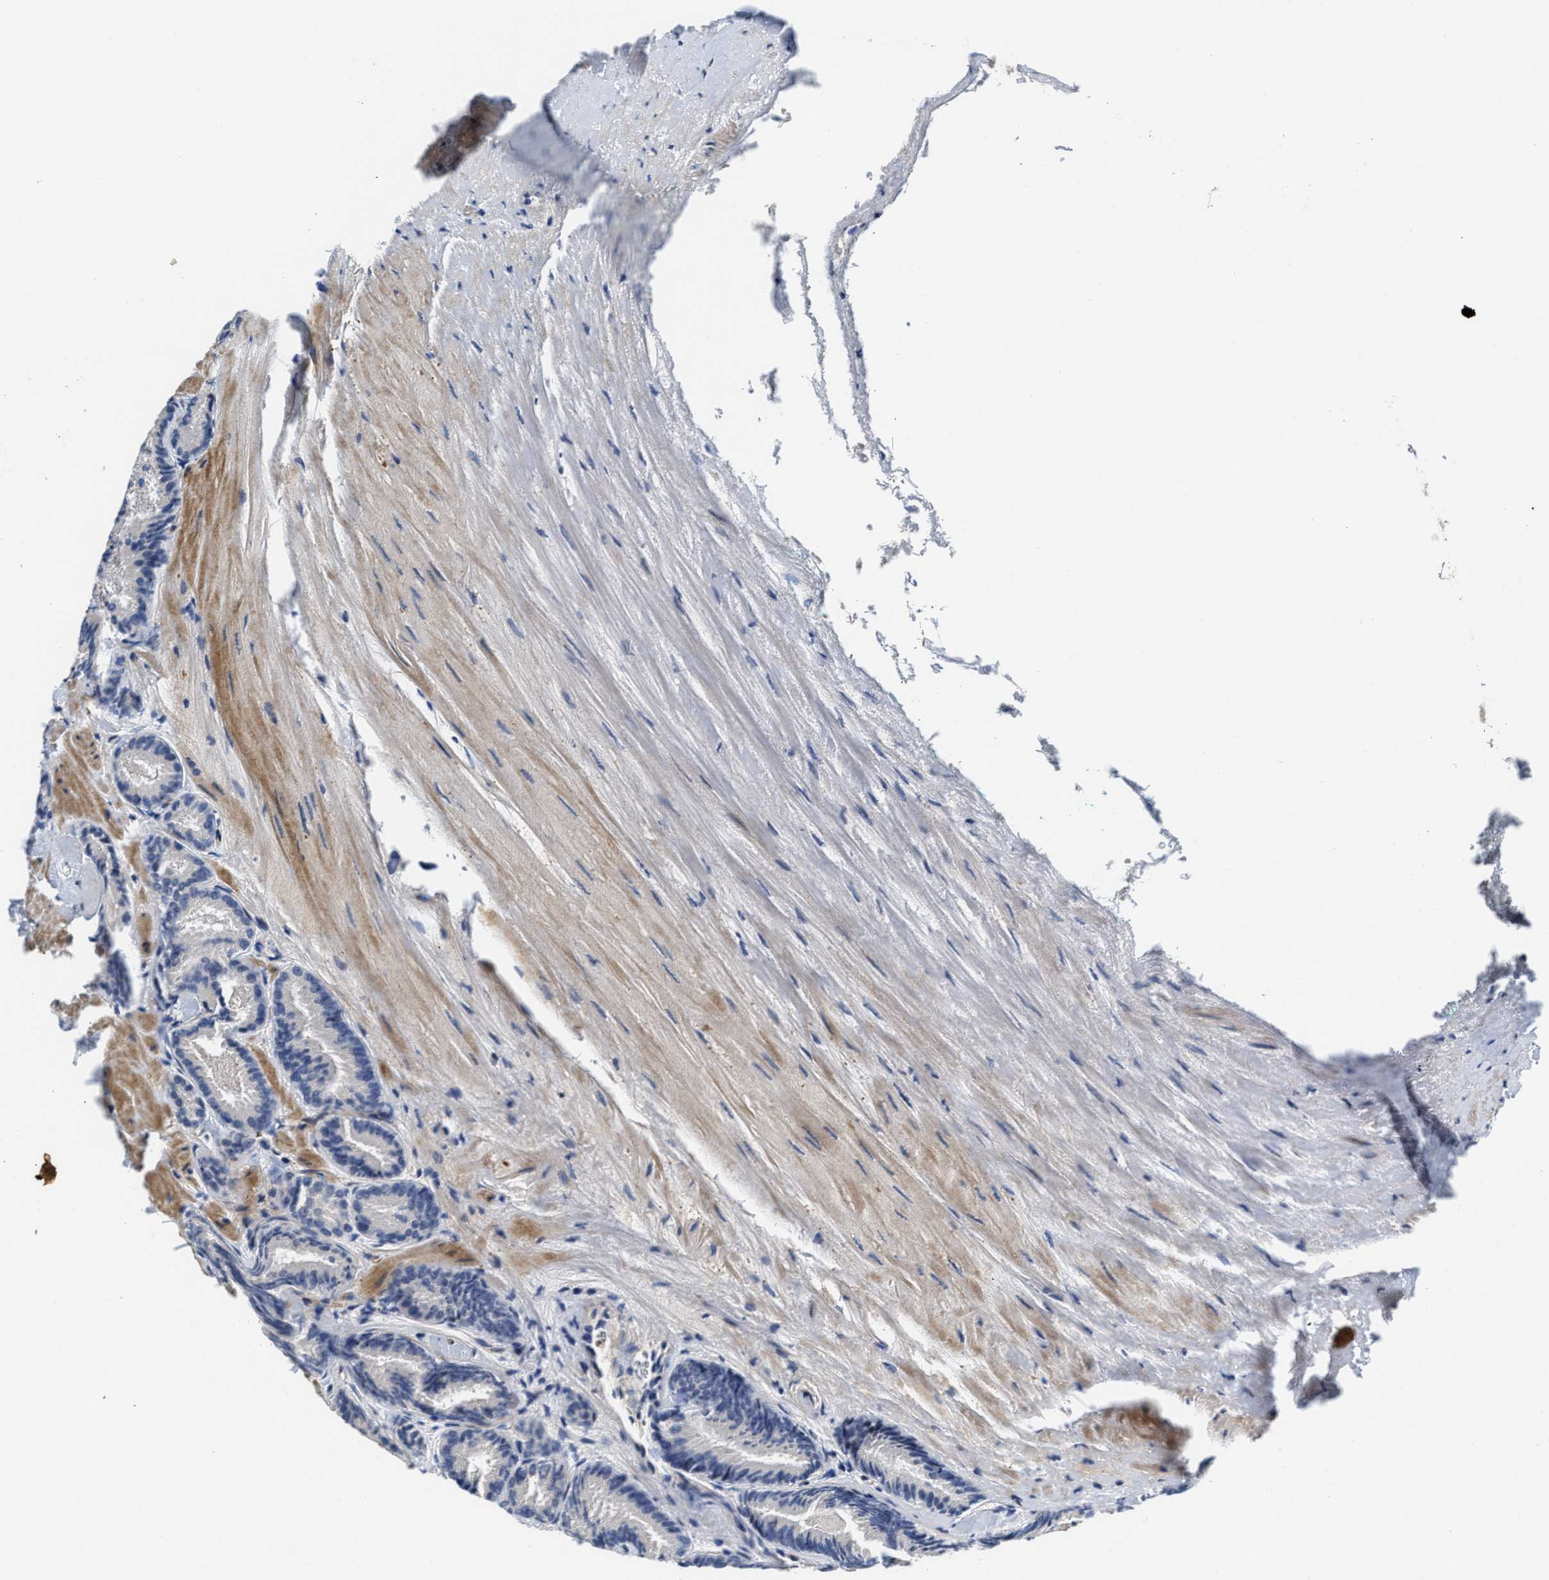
{"staining": {"intensity": "negative", "quantity": "none", "location": "none"}, "tissue": "prostate cancer", "cell_type": "Tumor cells", "image_type": "cancer", "snomed": [{"axis": "morphology", "description": "Adenocarcinoma, Low grade"}, {"axis": "topography", "description": "Prostate"}], "caption": "Immunohistochemical staining of prostate cancer (adenocarcinoma (low-grade)) shows no significant positivity in tumor cells.", "gene": "ALDH3A2", "patient": {"sex": "male", "age": 51}}